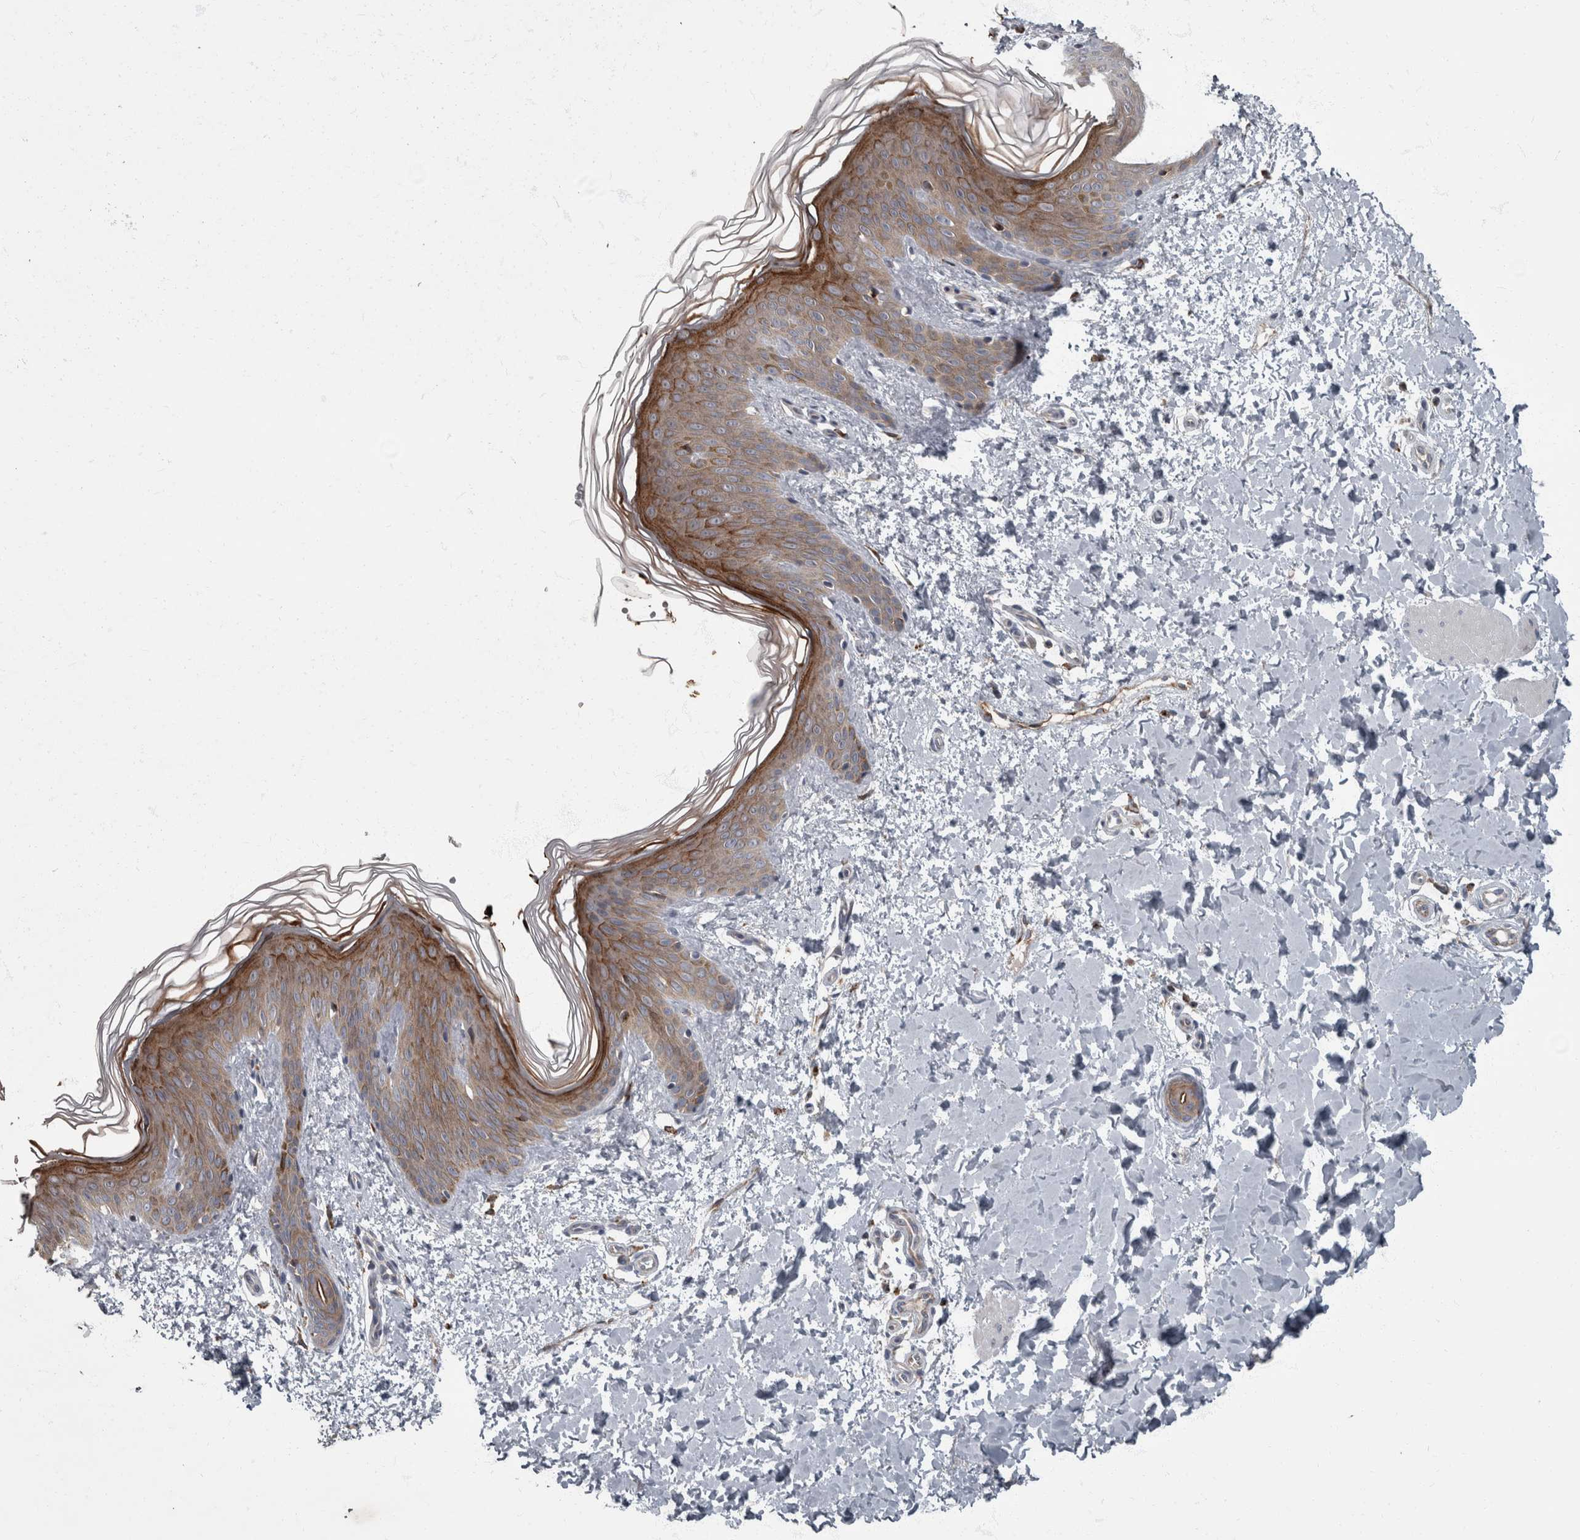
{"staining": {"intensity": "negative", "quantity": "none", "location": "none"}, "tissue": "skin", "cell_type": "Fibroblasts", "image_type": "normal", "snomed": [{"axis": "morphology", "description": "Normal tissue, NOS"}, {"axis": "morphology", "description": "Neoplasm, benign, NOS"}, {"axis": "topography", "description": "Skin"}, {"axis": "topography", "description": "Soft tissue"}], "caption": "An IHC image of normal skin is shown. There is no staining in fibroblasts of skin. (Brightfield microscopy of DAB (3,3'-diaminobenzidine) IHC at high magnification).", "gene": "CDC42BPG", "patient": {"sex": "male", "age": 26}}